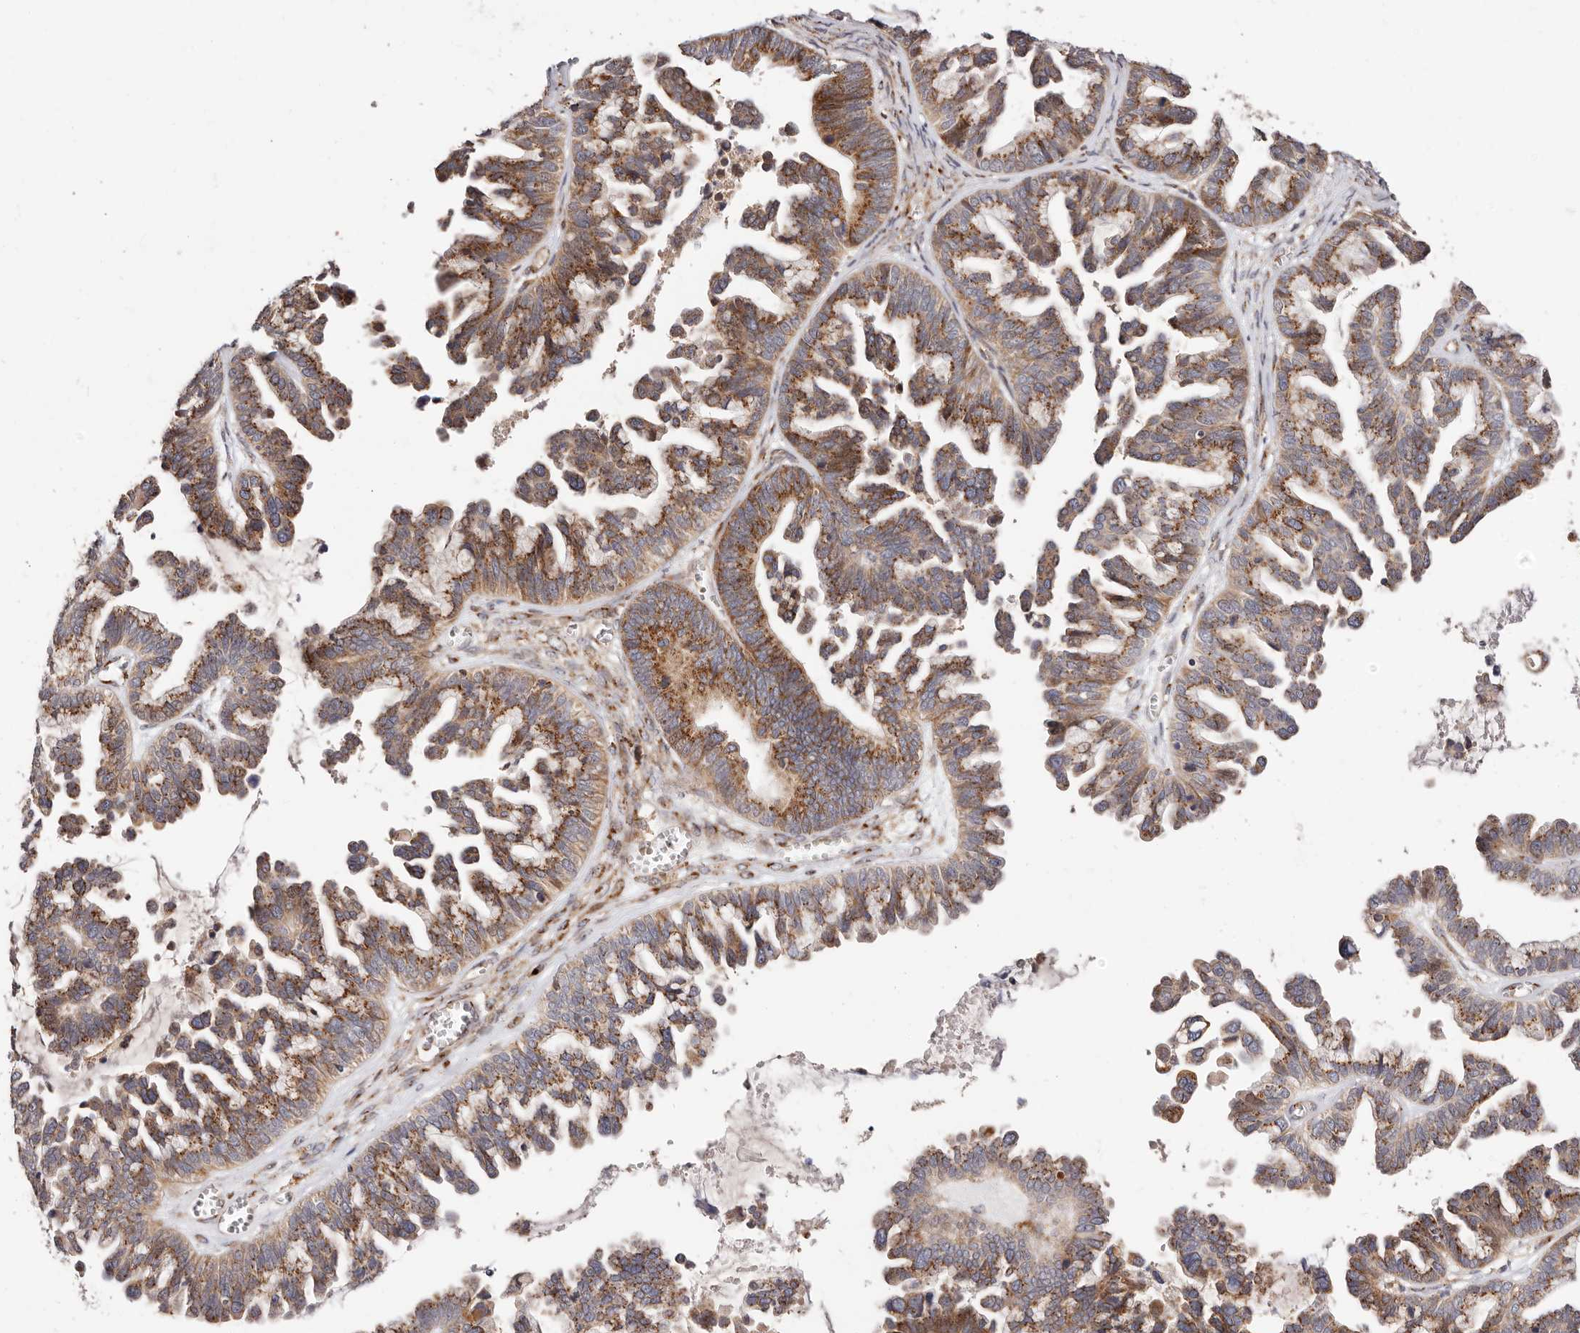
{"staining": {"intensity": "strong", "quantity": ">75%", "location": "cytoplasmic/membranous"}, "tissue": "ovarian cancer", "cell_type": "Tumor cells", "image_type": "cancer", "snomed": [{"axis": "morphology", "description": "Cystadenocarcinoma, serous, NOS"}, {"axis": "topography", "description": "Ovary"}], "caption": "Strong cytoplasmic/membranous expression is appreciated in approximately >75% of tumor cells in ovarian cancer (serous cystadenocarcinoma).", "gene": "MAPK6", "patient": {"sex": "female", "age": 56}}